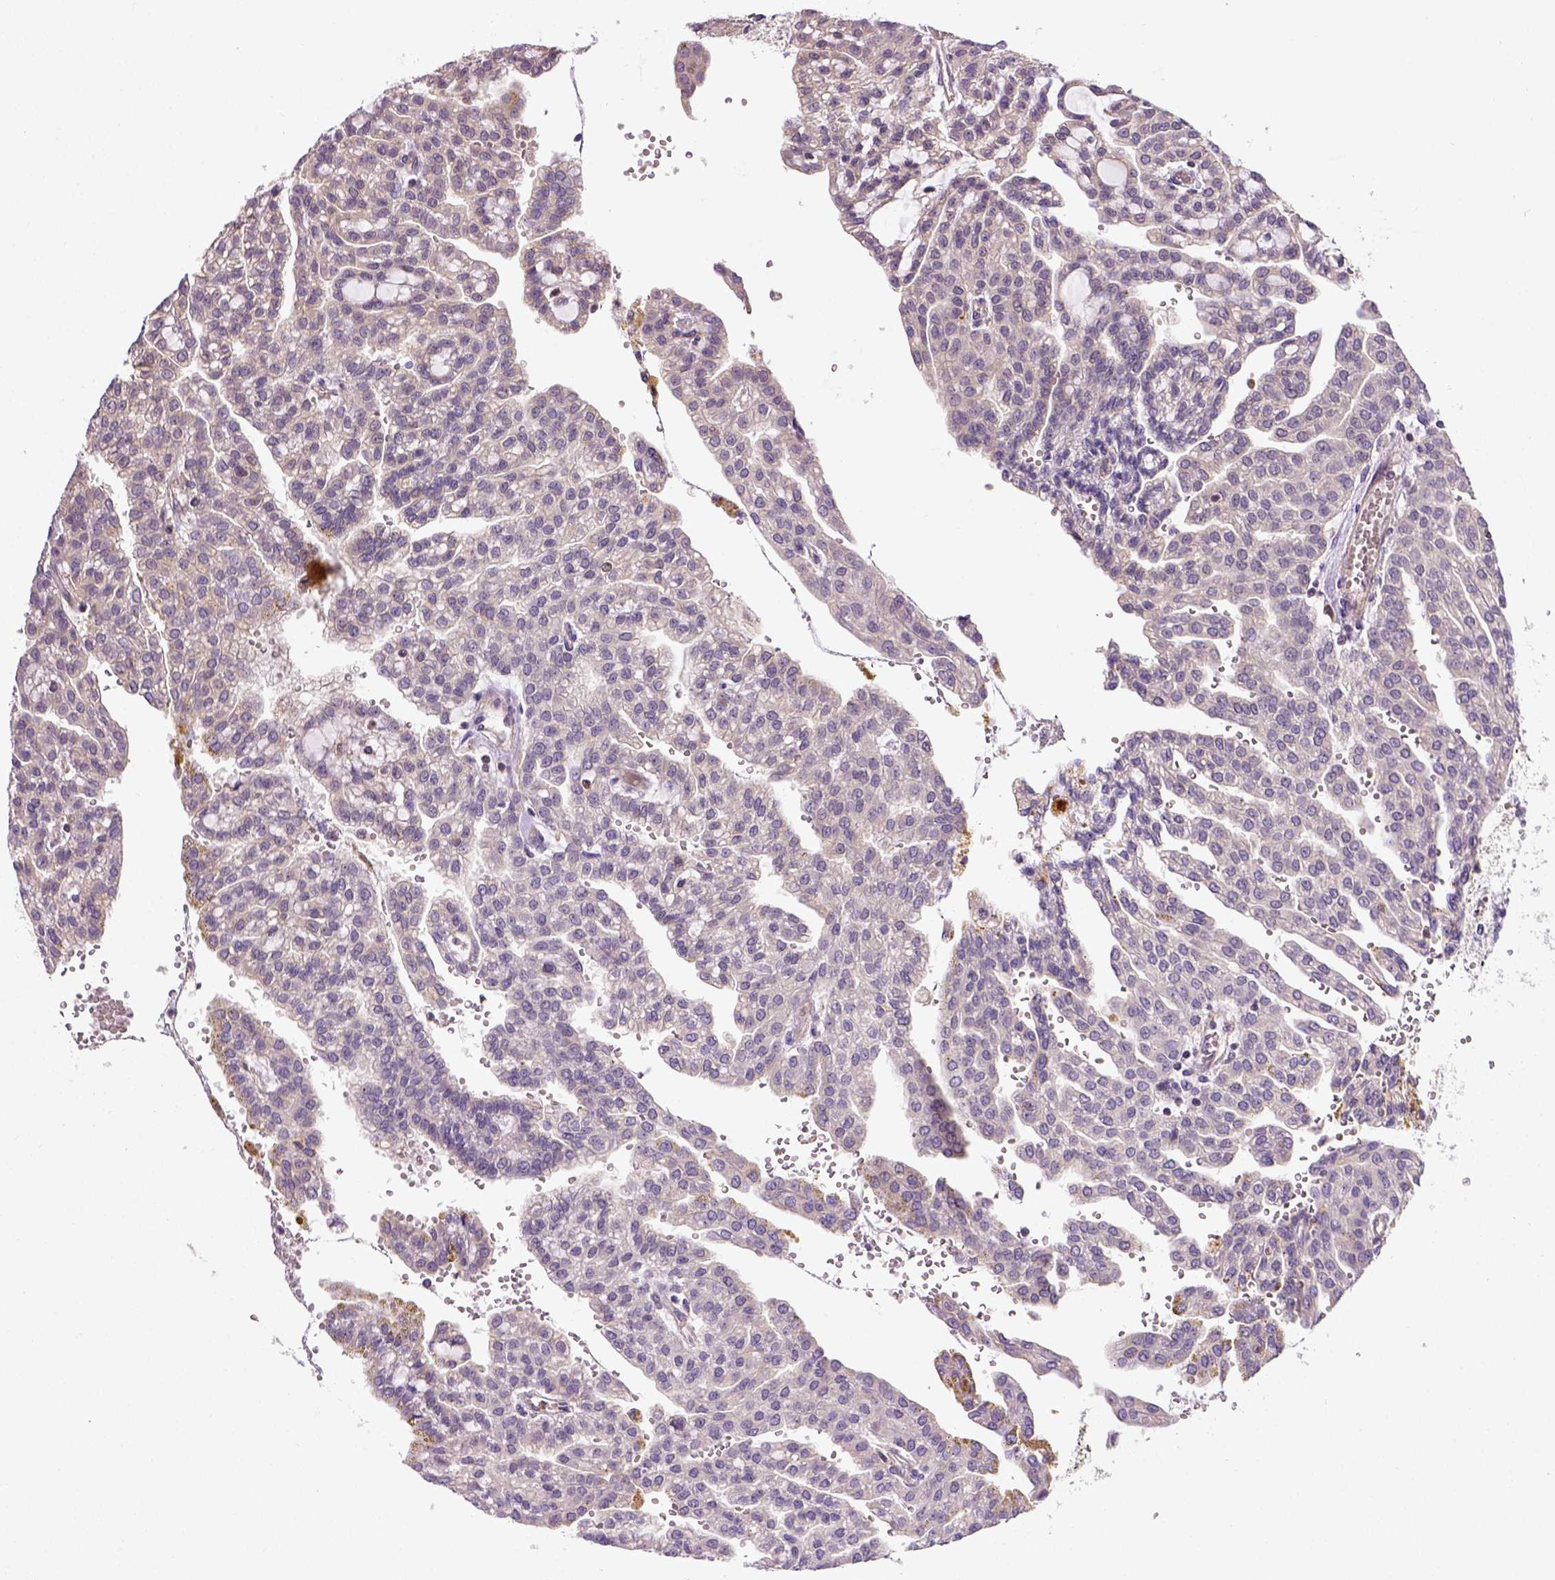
{"staining": {"intensity": "negative", "quantity": "none", "location": "none"}, "tissue": "renal cancer", "cell_type": "Tumor cells", "image_type": "cancer", "snomed": [{"axis": "morphology", "description": "Adenocarcinoma, NOS"}, {"axis": "topography", "description": "Kidney"}], "caption": "The photomicrograph displays no staining of tumor cells in renal cancer (adenocarcinoma).", "gene": "MATK", "patient": {"sex": "male", "age": 63}}